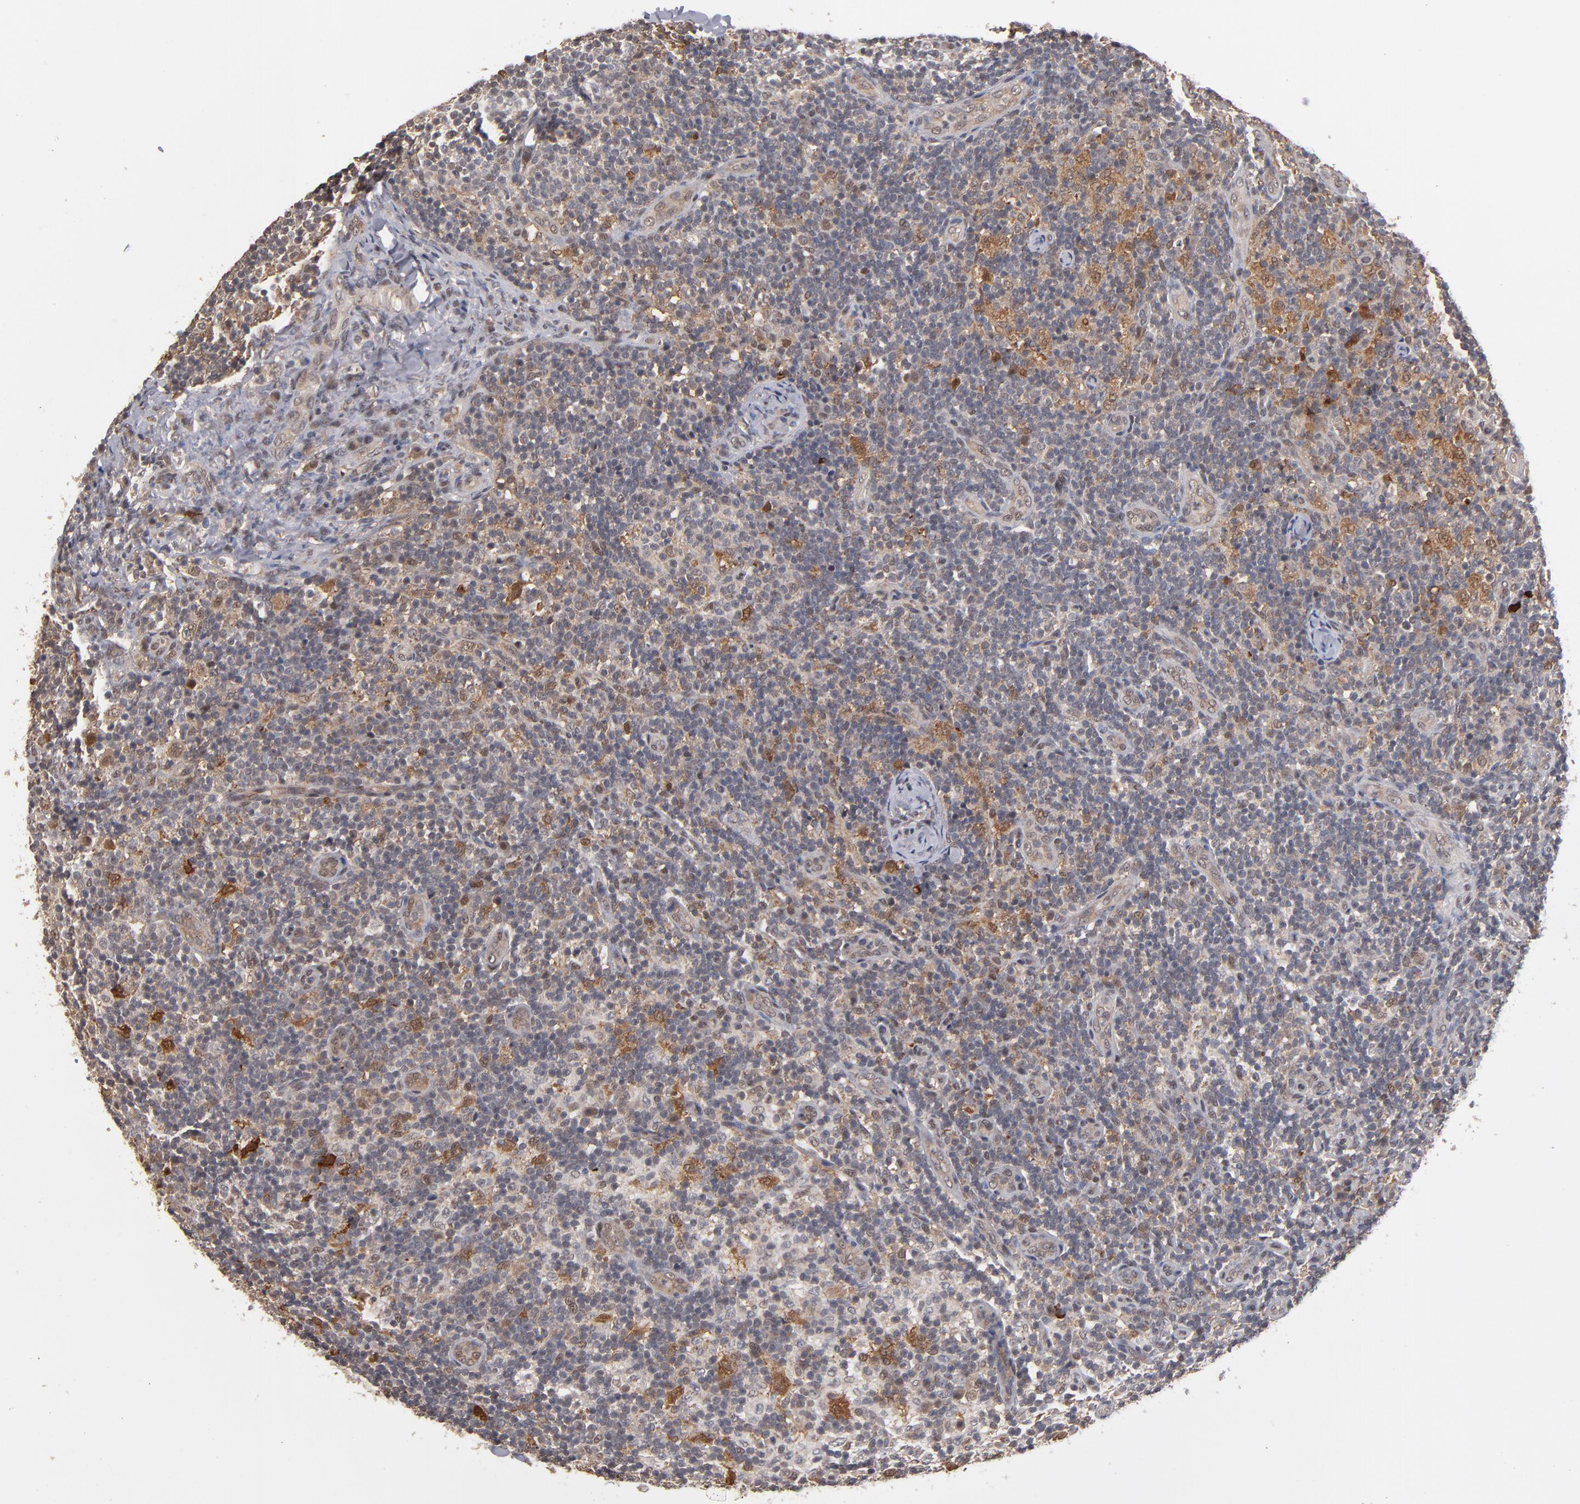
{"staining": {"intensity": "moderate", "quantity": "25%-75%", "location": "nuclear"}, "tissue": "lymph node", "cell_type": "Germinal center cells", "image_type": "normal", "snomed": [{"axis": "morphology", "description": "Normal tissue, NOS"}, {"axis": "morphology", "description": "Inflammation, NOS"}, {"axis": "topography", "description": "Lymph node"}], "caption": "This photomicrograph displays unremarkable lymph node stained with immunohistochemistry (IHC) to label a protein in brown. The nuclear of germinal center cells show moderate positivity for the protein. Nuclei are counter-stained blue.", "gene": "HUWE1", "patient": {"sex": "male", "age": 46}}